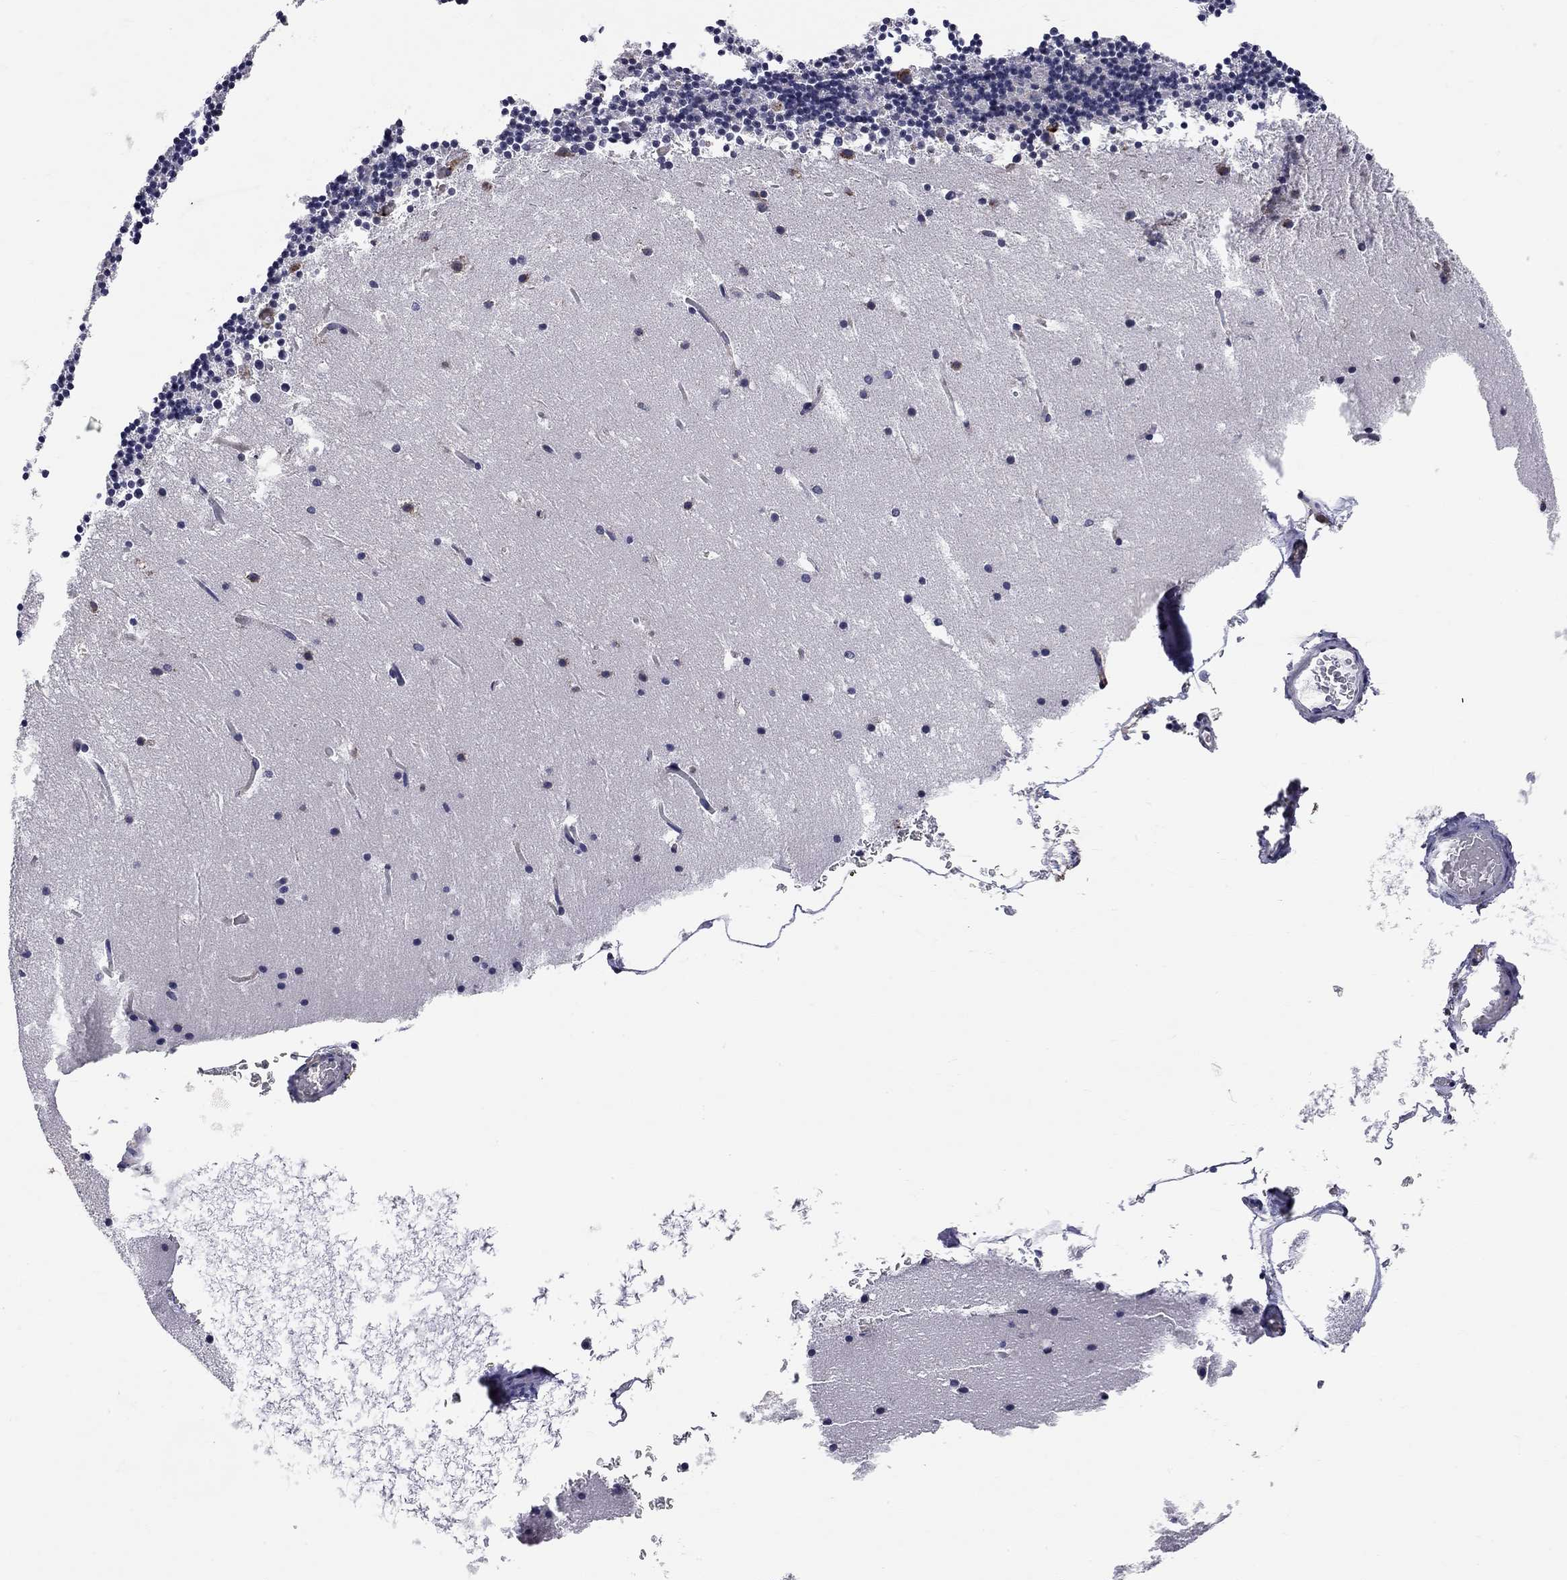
{"staining": {"intensity": "negative", "quantity": "none", "location": "none"}, "tissue": "cerebellum", "cell_type": "Cells in granular layer", "image_type": "normal", "snomed": [{"axis": "morphology", "description": "Normal tissue, NOS"}, {"axis": "topography", "description": "Cerebellum"}], "caption": "The micrograph reveals no staining of cells in granular layer in unremarkable cerebellum.", "gene": "RASEF", "patient": {"sex": "male", "age": 37}}